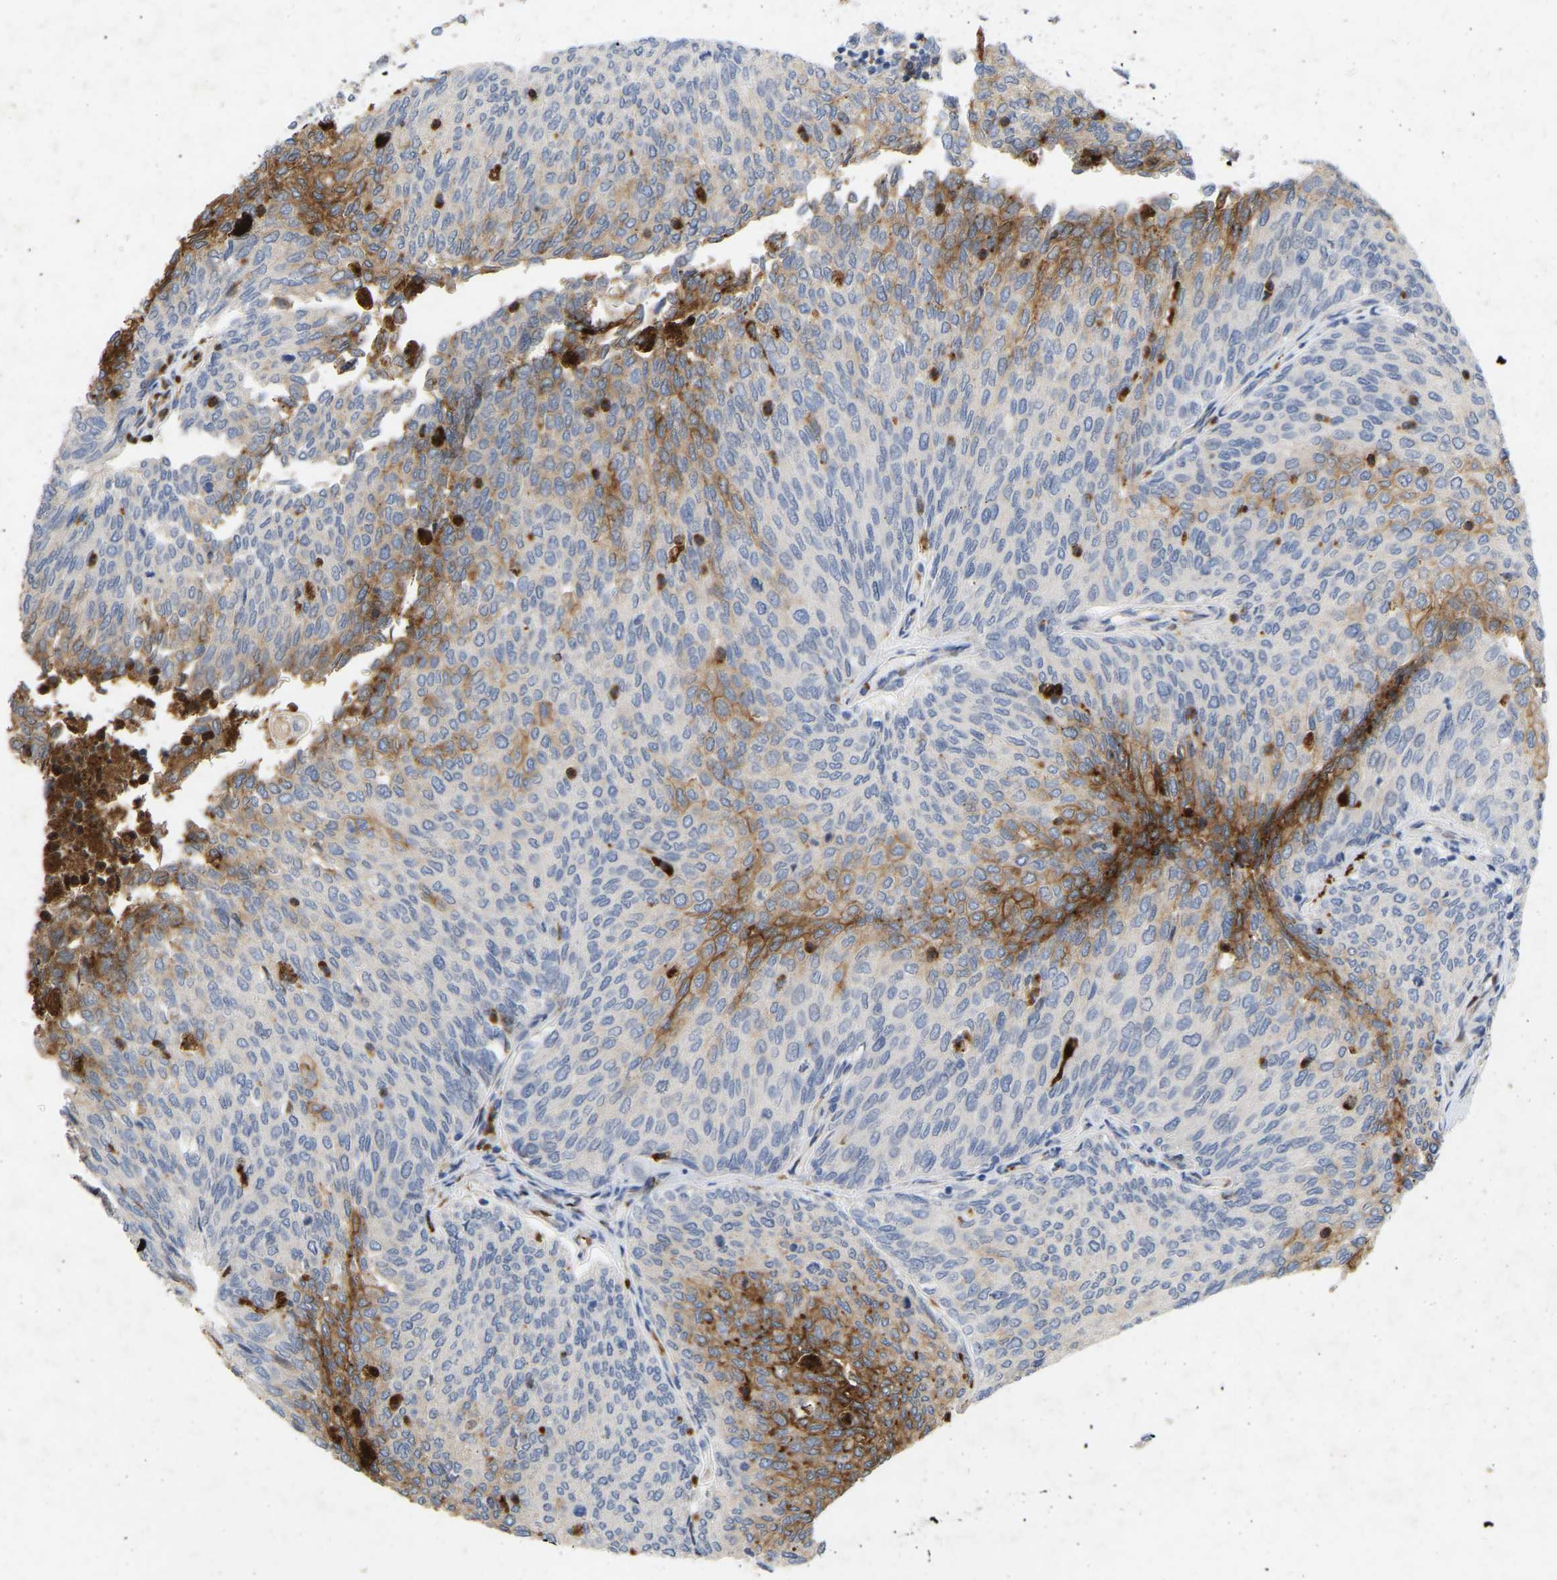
{"staining": {"intensity": "strong", "quantity": "<25%", "location": "cytoplasmic/membranous"}, "tissue": "urothelial cancer", "cell_type": "Tumor cells", "image_type": "cancer", "snomed": [{"axis": "morphology", "description": "Urothelial carcinoma, Low grade"}, {"axis": "topography", "description": "Urinary bladder"}], "caption": "This is a photomicrograph of IHC staining of urothelial carcinoma (low-grade), which shows strong expression in the cytoplasmic/membranous of tumor cells.", "gene": "RHEB", "patient": {"sex": "female", "age": 79}}